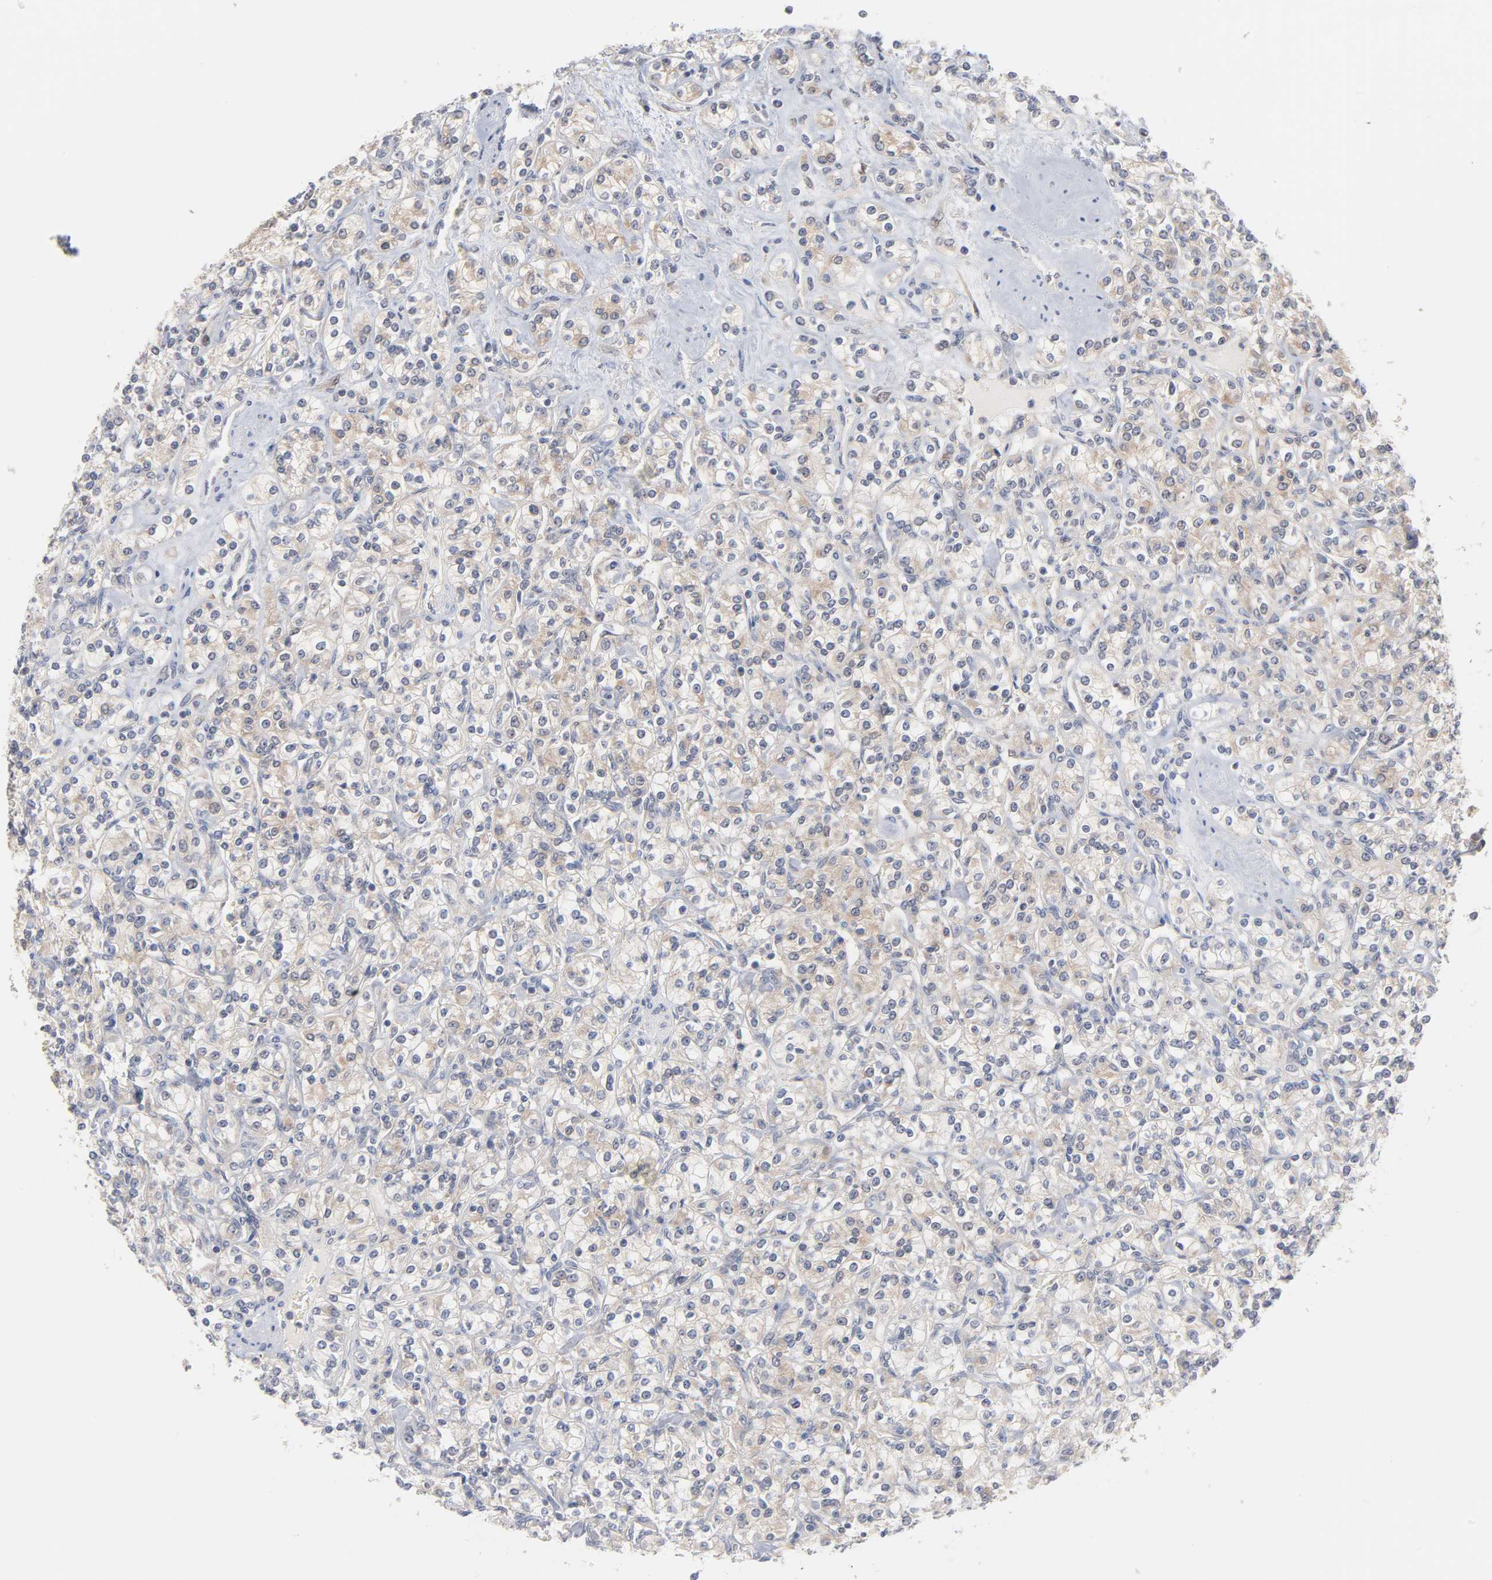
{"staining": {"intensity": "negative", "quantity": "none", "location": "none"}, "tissue": "renal cancer", "cell_type": "Tumor cells", "image_type": "cancer", "snomed": [{"axis": "morphology", "description": "Adenocarcinoma, NOS"}, {"axis": "topography", "description": "Kidney"}], "caption": "Micrograph shows no protein staining in tumor cells of renal cancer (adenocarcinoma) tissue. The staining was performed using DAB to visualize the protein expression in brown, while the nuclei were stained in blue with hematoxylin (Magnification: 20x).", "gene": "UBL4A", "patient": {"sex": "male", "age": 77}}